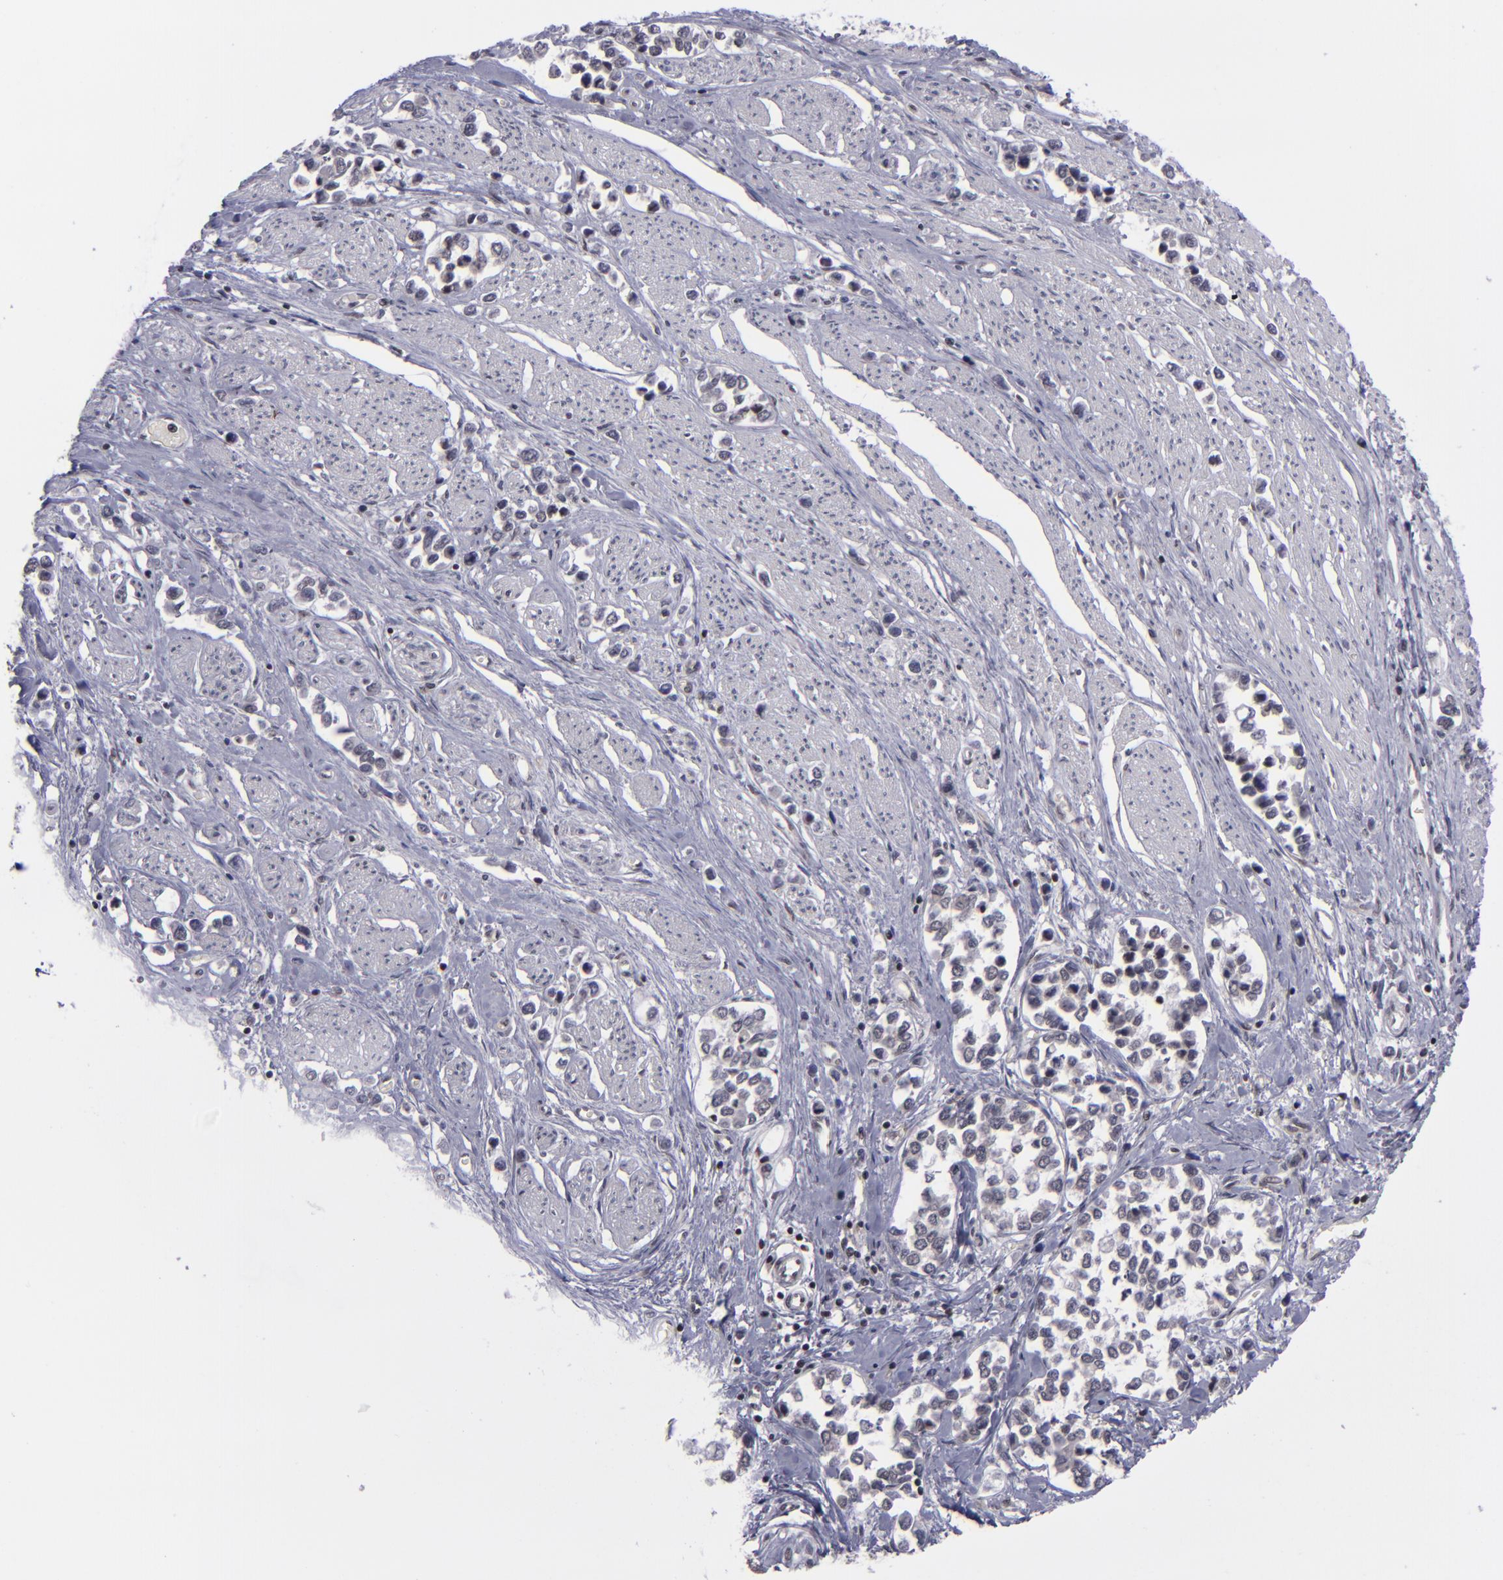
{"staining": {"intensity": "weak", "quantity": ">75%", "location": "nuclear"}, "tissue": "stomach cancer", "cell_type": "Tumor cells", "image_type": "cancer", "snomed": [{"axis": "morphology", "description": "Adenocarcinoma, NOS"}, {"axis": "topography", "description": "Stomach, upper"}], "caption": "There is low levels of weak nuclear staining in tumor cells of adenocarcinoma (stomach), as demonstrated by immunohistochemical staining (brown color).", "gene": "MLLT3", "patient": {"sex": "male", "age": 76}}